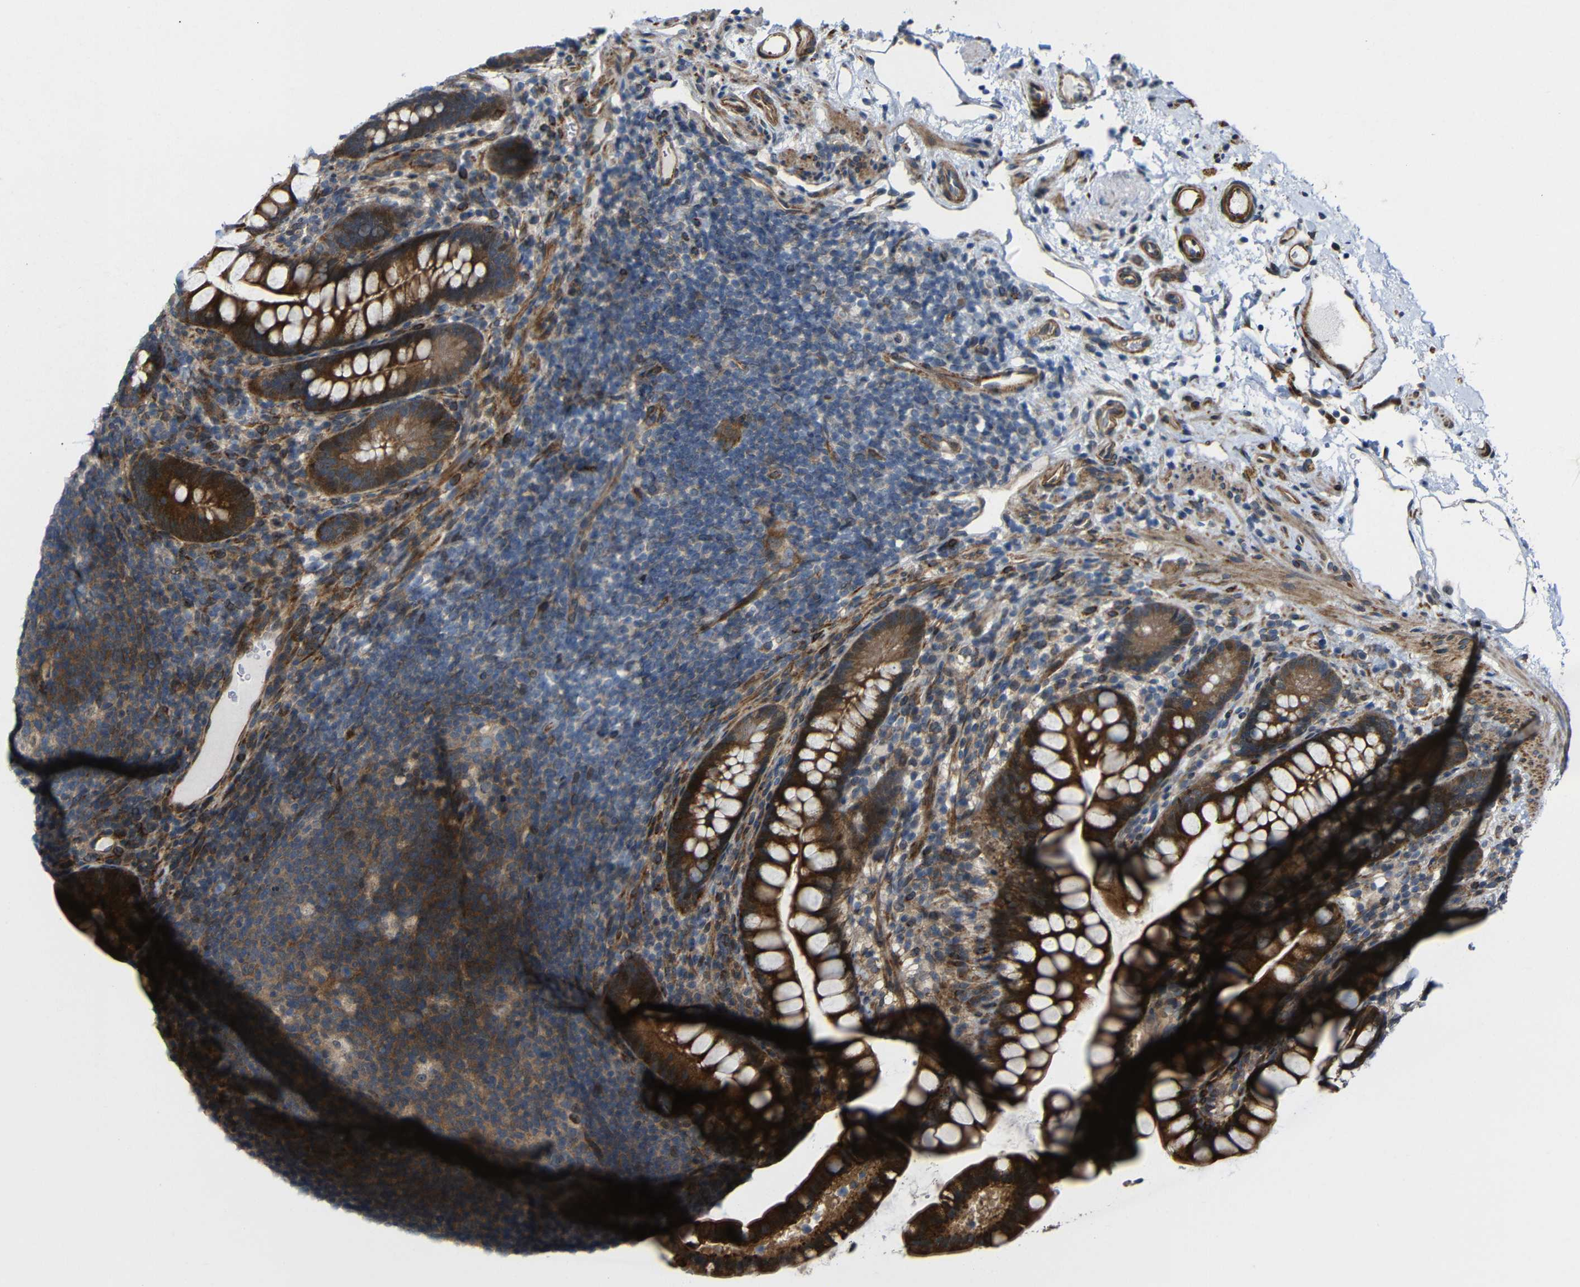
{"staining": {"intensity": "strong", "quantity": ">75%", "location": "cytoplasmic/membranous"}, "tissue": "small intestine", "cell_type": "Glandular cells", "image_type": "normal", "snomed": [{"axis": "morphology", "description": "Normal tissue, NOS"}, {"axis": "topography", "description": "Small intestine"}], "caption": "The histopathology image reveals immunohistochemical staining of benign small intestine. There is strong cytoplasmic/membranous staining is present in about >75% of glandular cells.", "gene": "P3H2", "patient": {"sex": "female", "age": 84}}